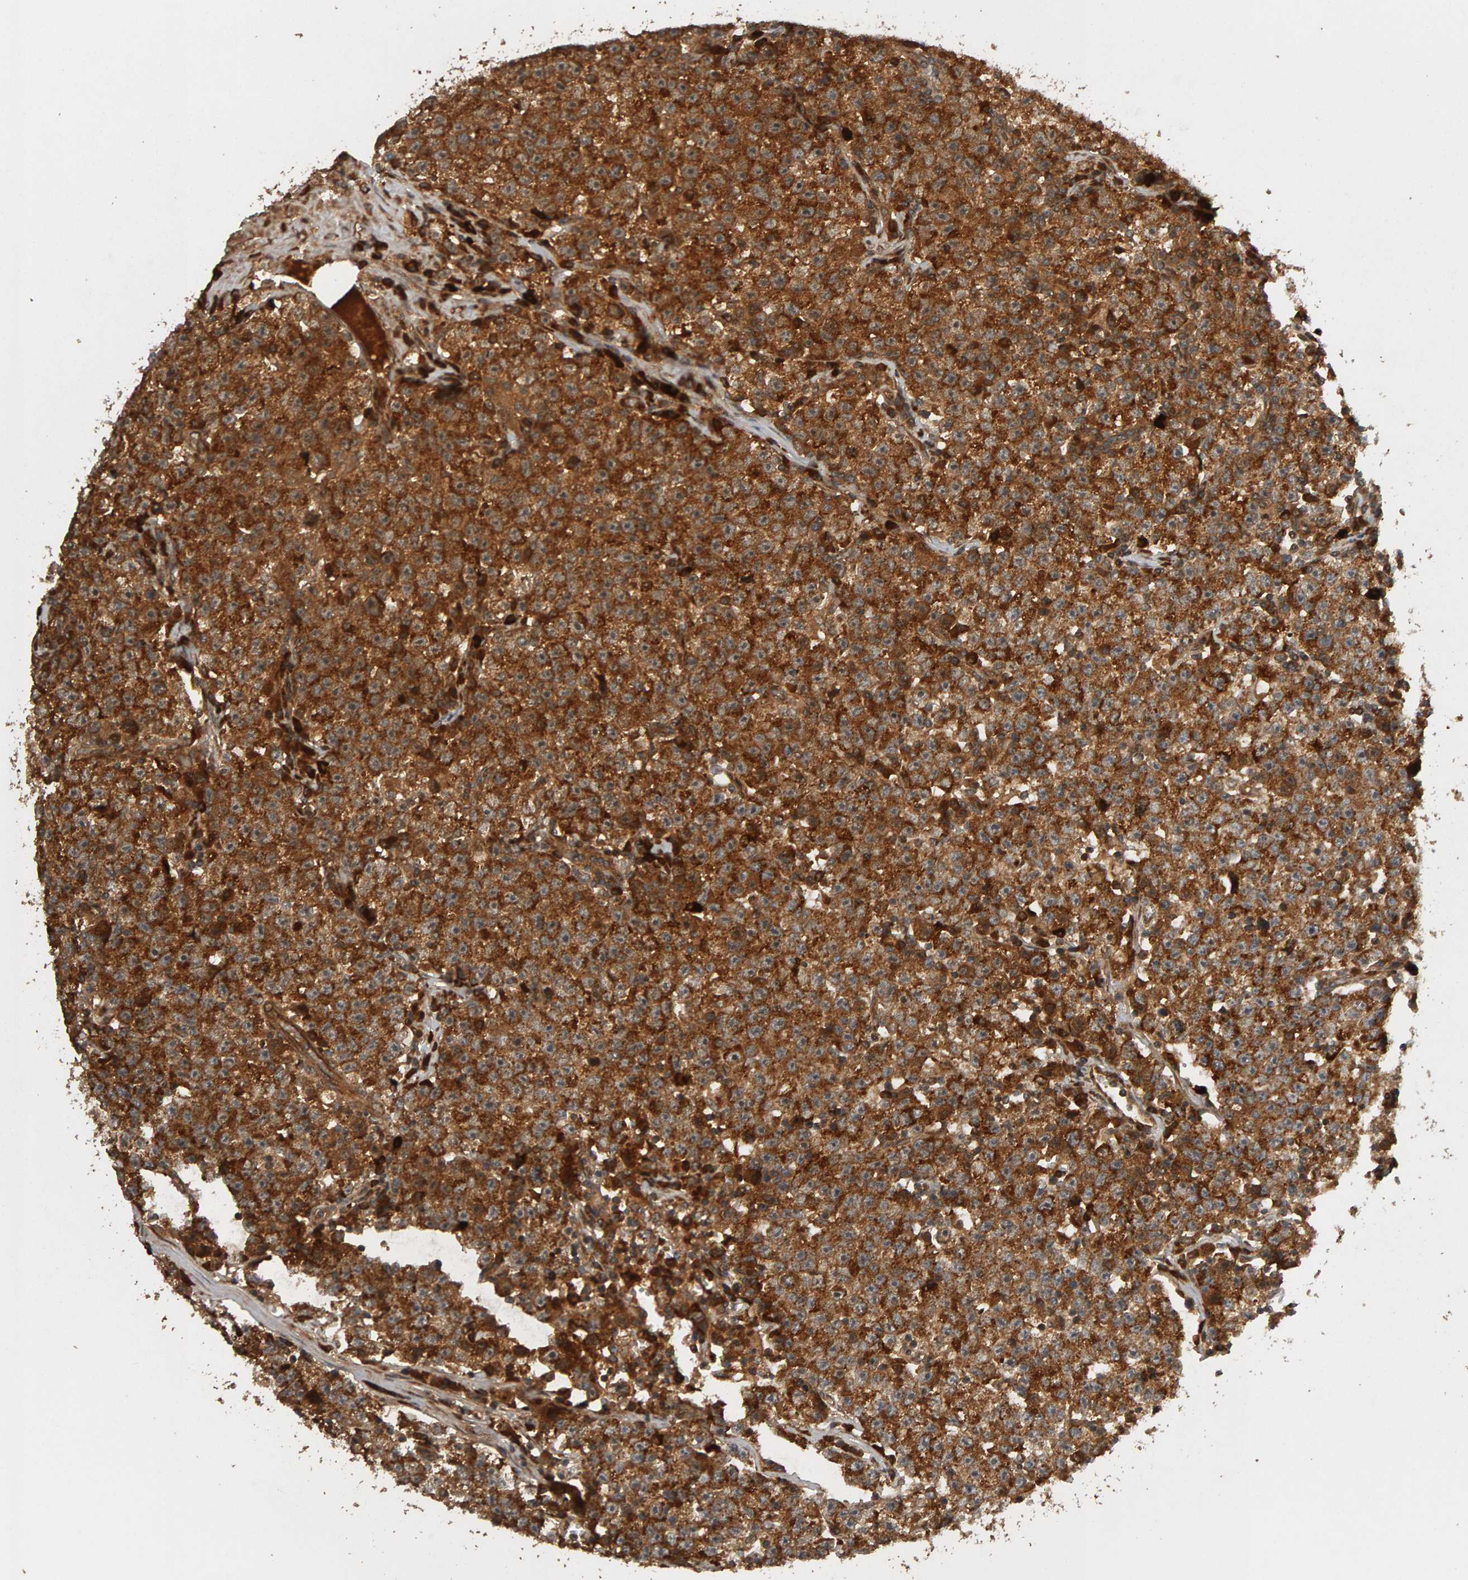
{"staining": {"intensity": "strong", "quantity": ">75%", "location": "cytoplasmic/membranous"}, "tissue": "testis cancer", "cell_type": "Tumor cells", "image_type": "cancer", "snomed": [{"axis": "morphology", "description": "Seminoma, NOS"}, {"axis": "topography", "description": "Testis"}], "caption": "IHC image of neoplastic tissue: human seminoma (testis) stained using immunohistochemistry reveals high levels of strong protein expression localized specifically in the cytoplasmic/membranous of tumor cells, appearing as a cytoplasmic/membranous brown color.", "gene": "ZFAND1", "patient": {"sex": "male", "age": 22}}